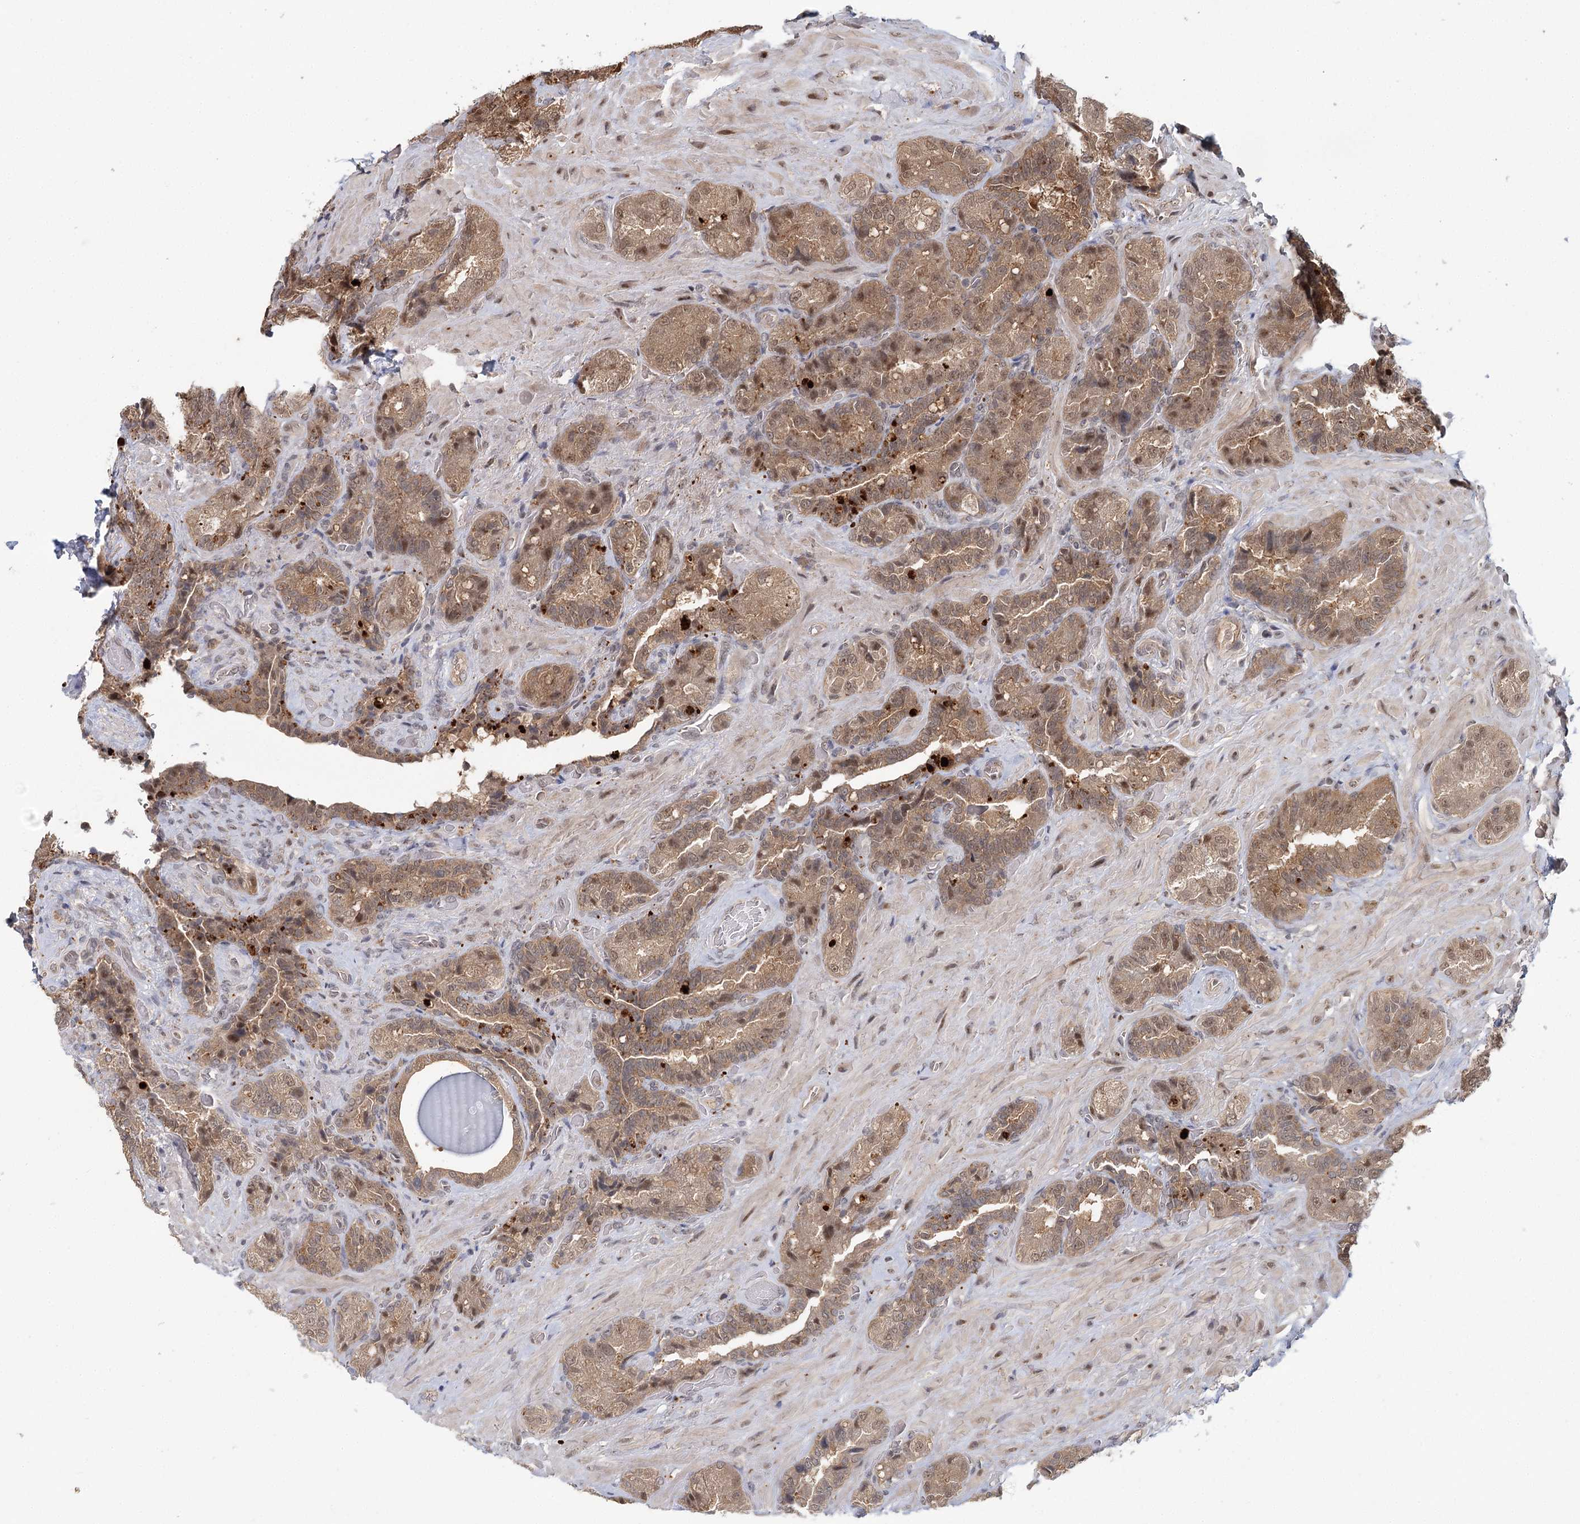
{"staining": {"intensity": "moderate", "quantity": ">75%", "location": "cytoplasmic/membranous,nuclear"}, "tissue": "seminal vesicle", "cell_type": "Glandular cells", "image_type": "normal", "snomed": [{"axis": "morphology", "description": "Normal tissue, NOS"}, {"axis": "topography", "description": "Prostate and seminal vesicle, NOS"}, {"axis": "topography", "description": "Prostate"}, {"axis": "topography", "description": "Seminal veicle"}], "caption": "Glandular cells reveal medium levels of moderate cytoplasmic/membranous,nuclear staining in approximately >75% of cells in unremarkable human seminal vesicle. (DAB IHC, brown staining for protein, blue staining for nuclei).", "gene": "N6AMT1", "patient": {"sex": "male", "age": 67}}